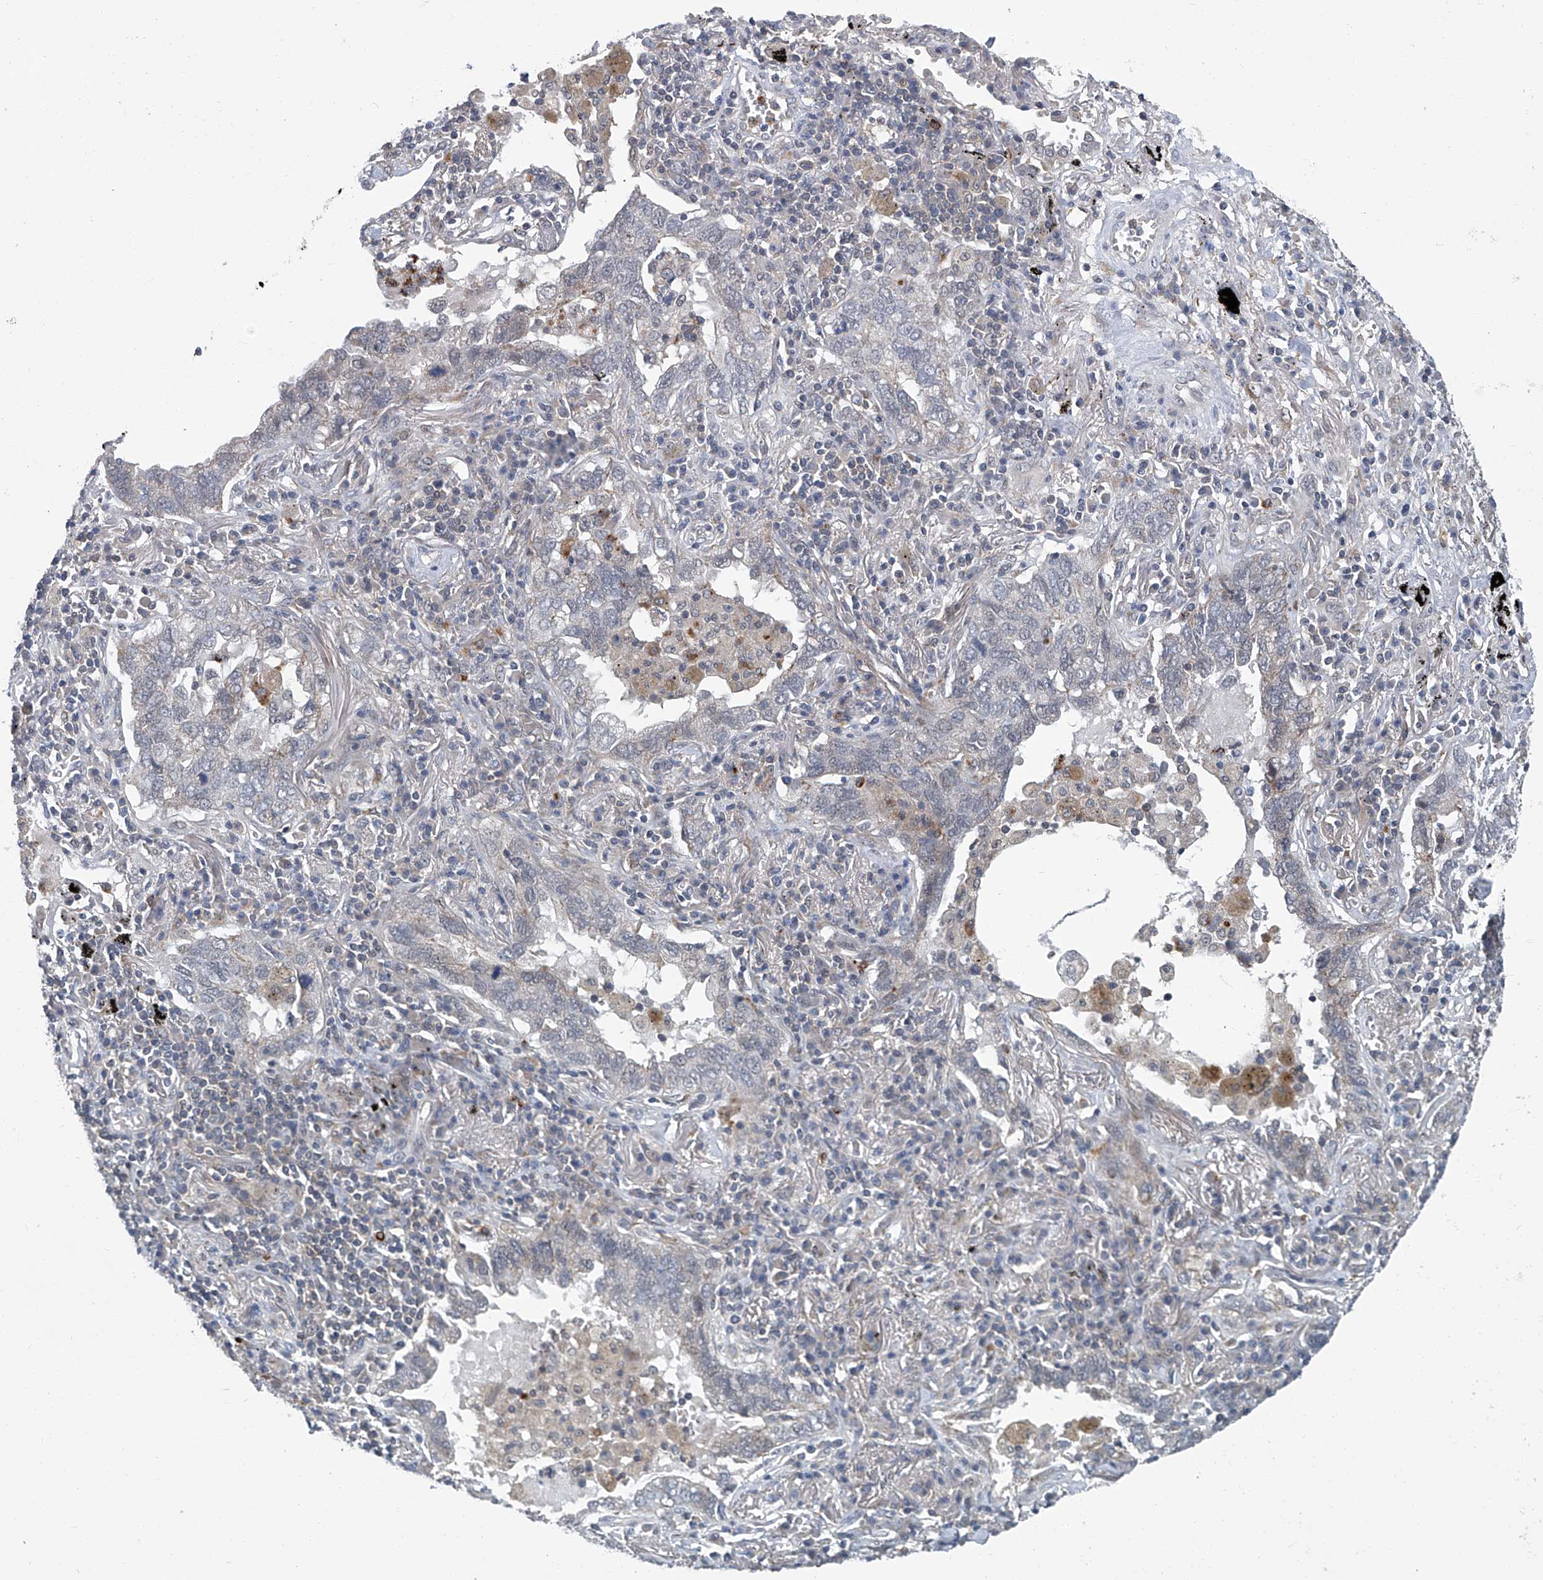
{"staining": {"intensity": "negative", "quantity": "none", "location": "none"}, "tissue": "lung cancer", "cell_type": "Tumor cells", "image_type": "cancer", "snomed": [{"axis": "morphology", "description": "Adenocarcinoma, NOS"}, {"axis": "topography", "description": "Lung"}], "caption": "Immunohistochemical staining of human adenocarcinoma (lung) exhibits no significant positivity in tumor cells.", "gene": "AKNAD1", "patient": {"sex": "male", "age": 65}}